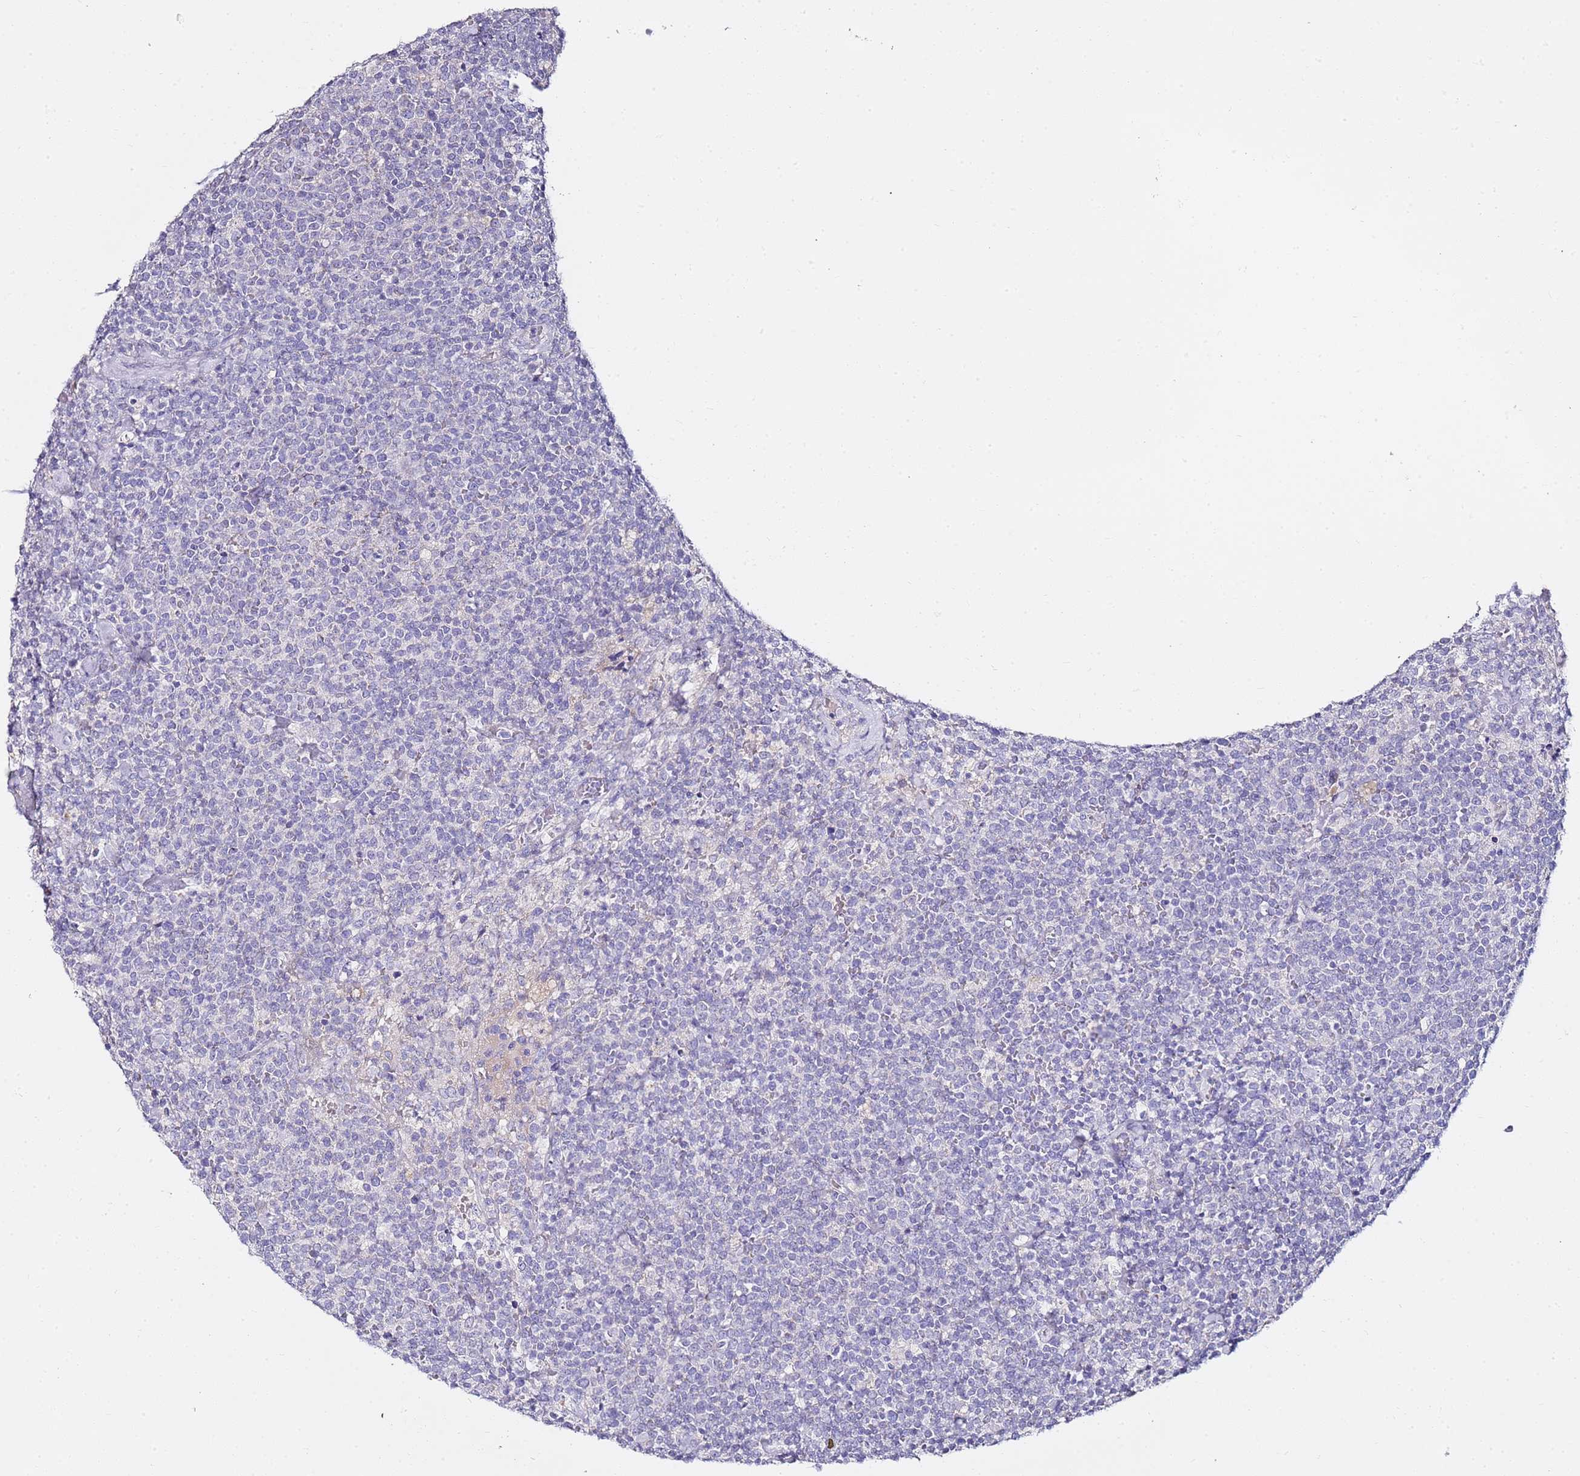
{"staining": {"intensity": "negative", "quantity": "none", "location": "none"}, "tissue": "lymphoma", "cell_type": "Tumor cells", "image_type": "cancer", "snomed": [{"axis": "morphology", "description": "Malignant lymphoma, non-Hodgkin's type, High grade"}, {"axis": "topography", "description": "Lymph node"}], "caption": "Immunohistochemical staining of malignant lymphoma, non-Hodgkin's type (high-grade) reveals no significant expression in tumor cells.", "gene": "MYBPC3", "patient": {"sex": "male", "age": 61}}